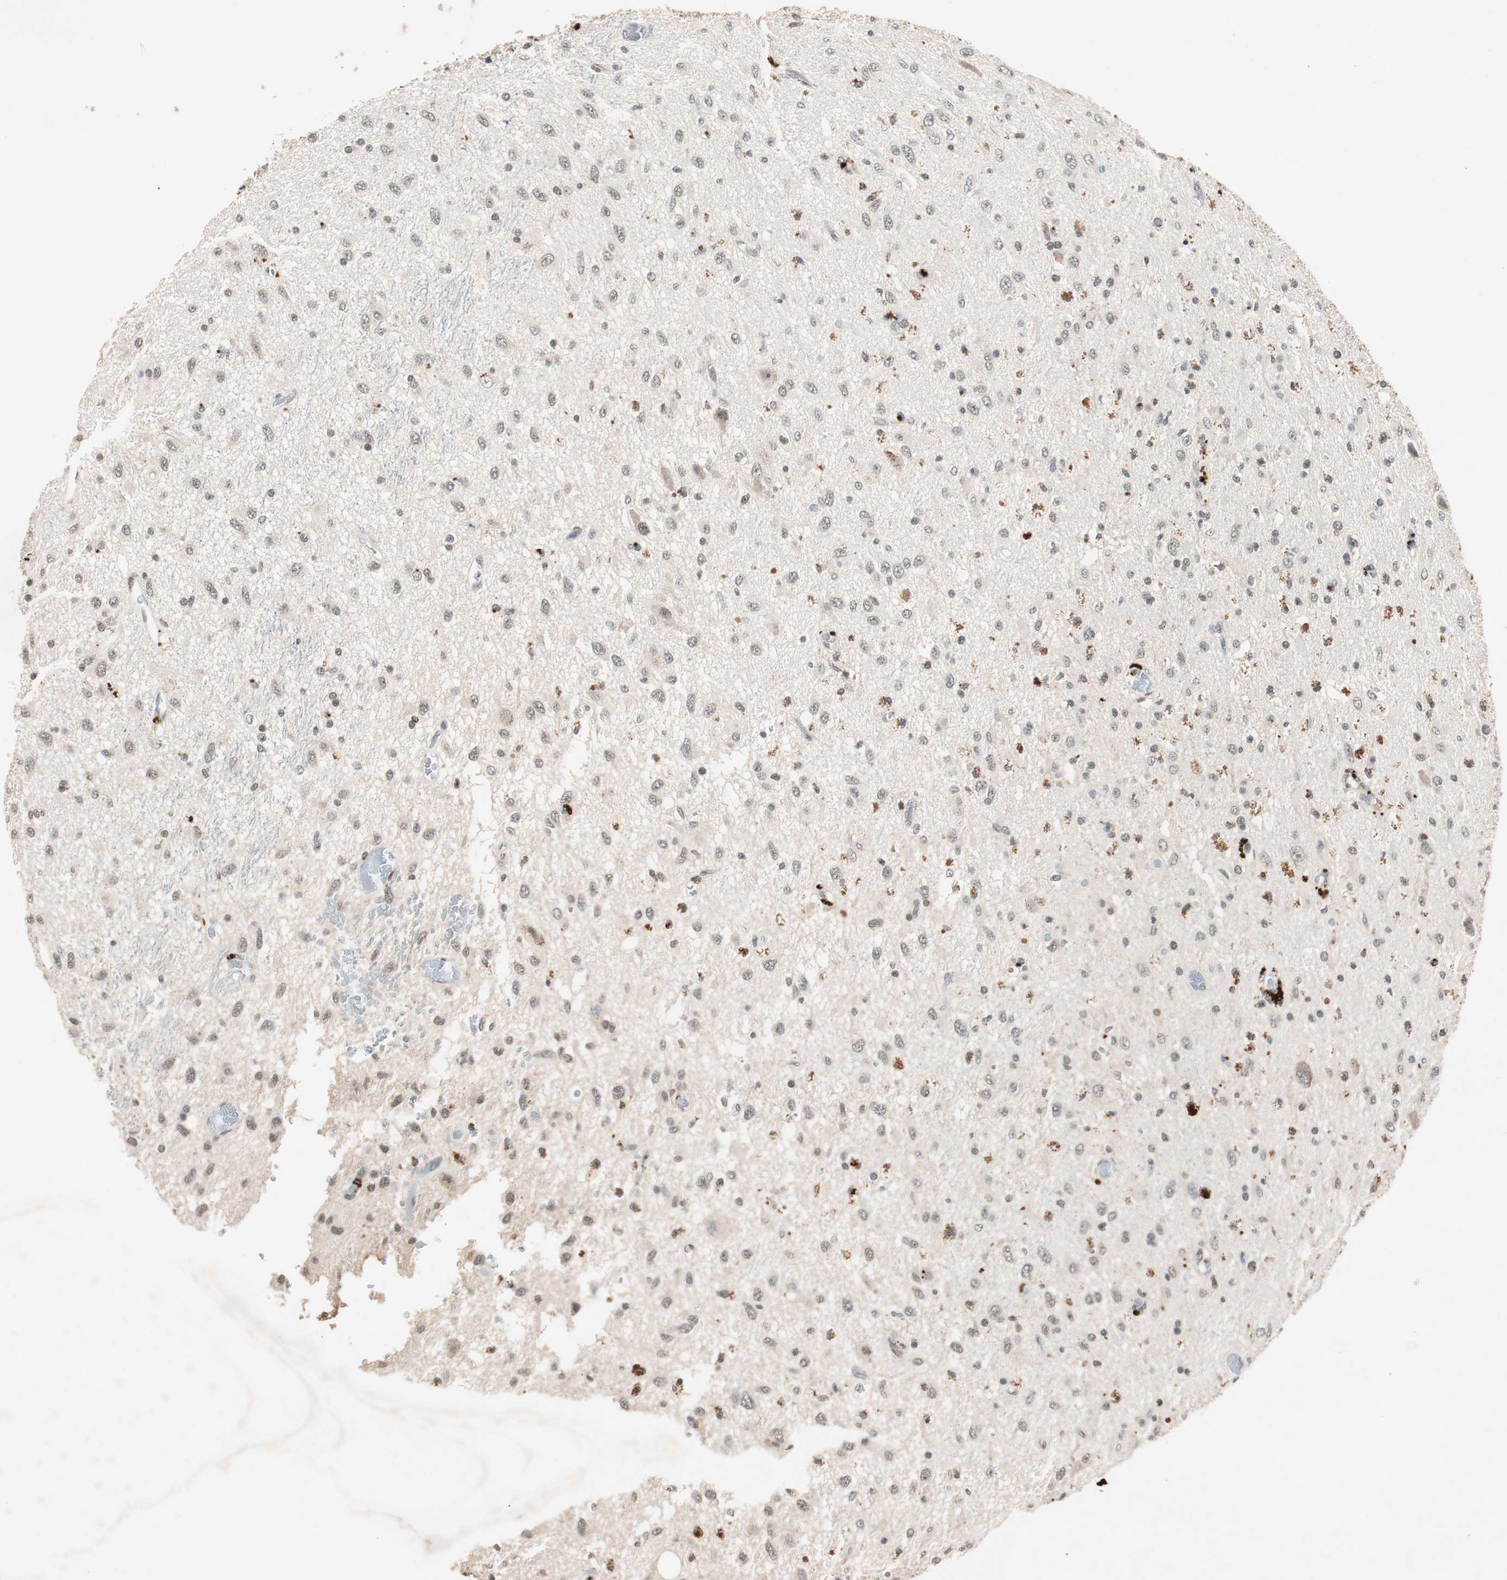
{"staining": {"intensity": "negative", "quantity": "none", "location": "none"}, "tissue": "glioma", "cell_type": "Tumor cells", "image_type": "cancer", "snomed": [{"axis": "morphology", "description": "Glioma, malignant, Low grade"}, {"axis": "topography", "description": "Brain"}], "caption": "DAB immunohistochemical staining of low-grade glioma (malignant) reveals no significant staining in tumor cells. (DAB IHC visualized using brightfield microscopy, high magnification).", "gene": "NFRKB", "patient": {"sex": "male", "age": 77}}